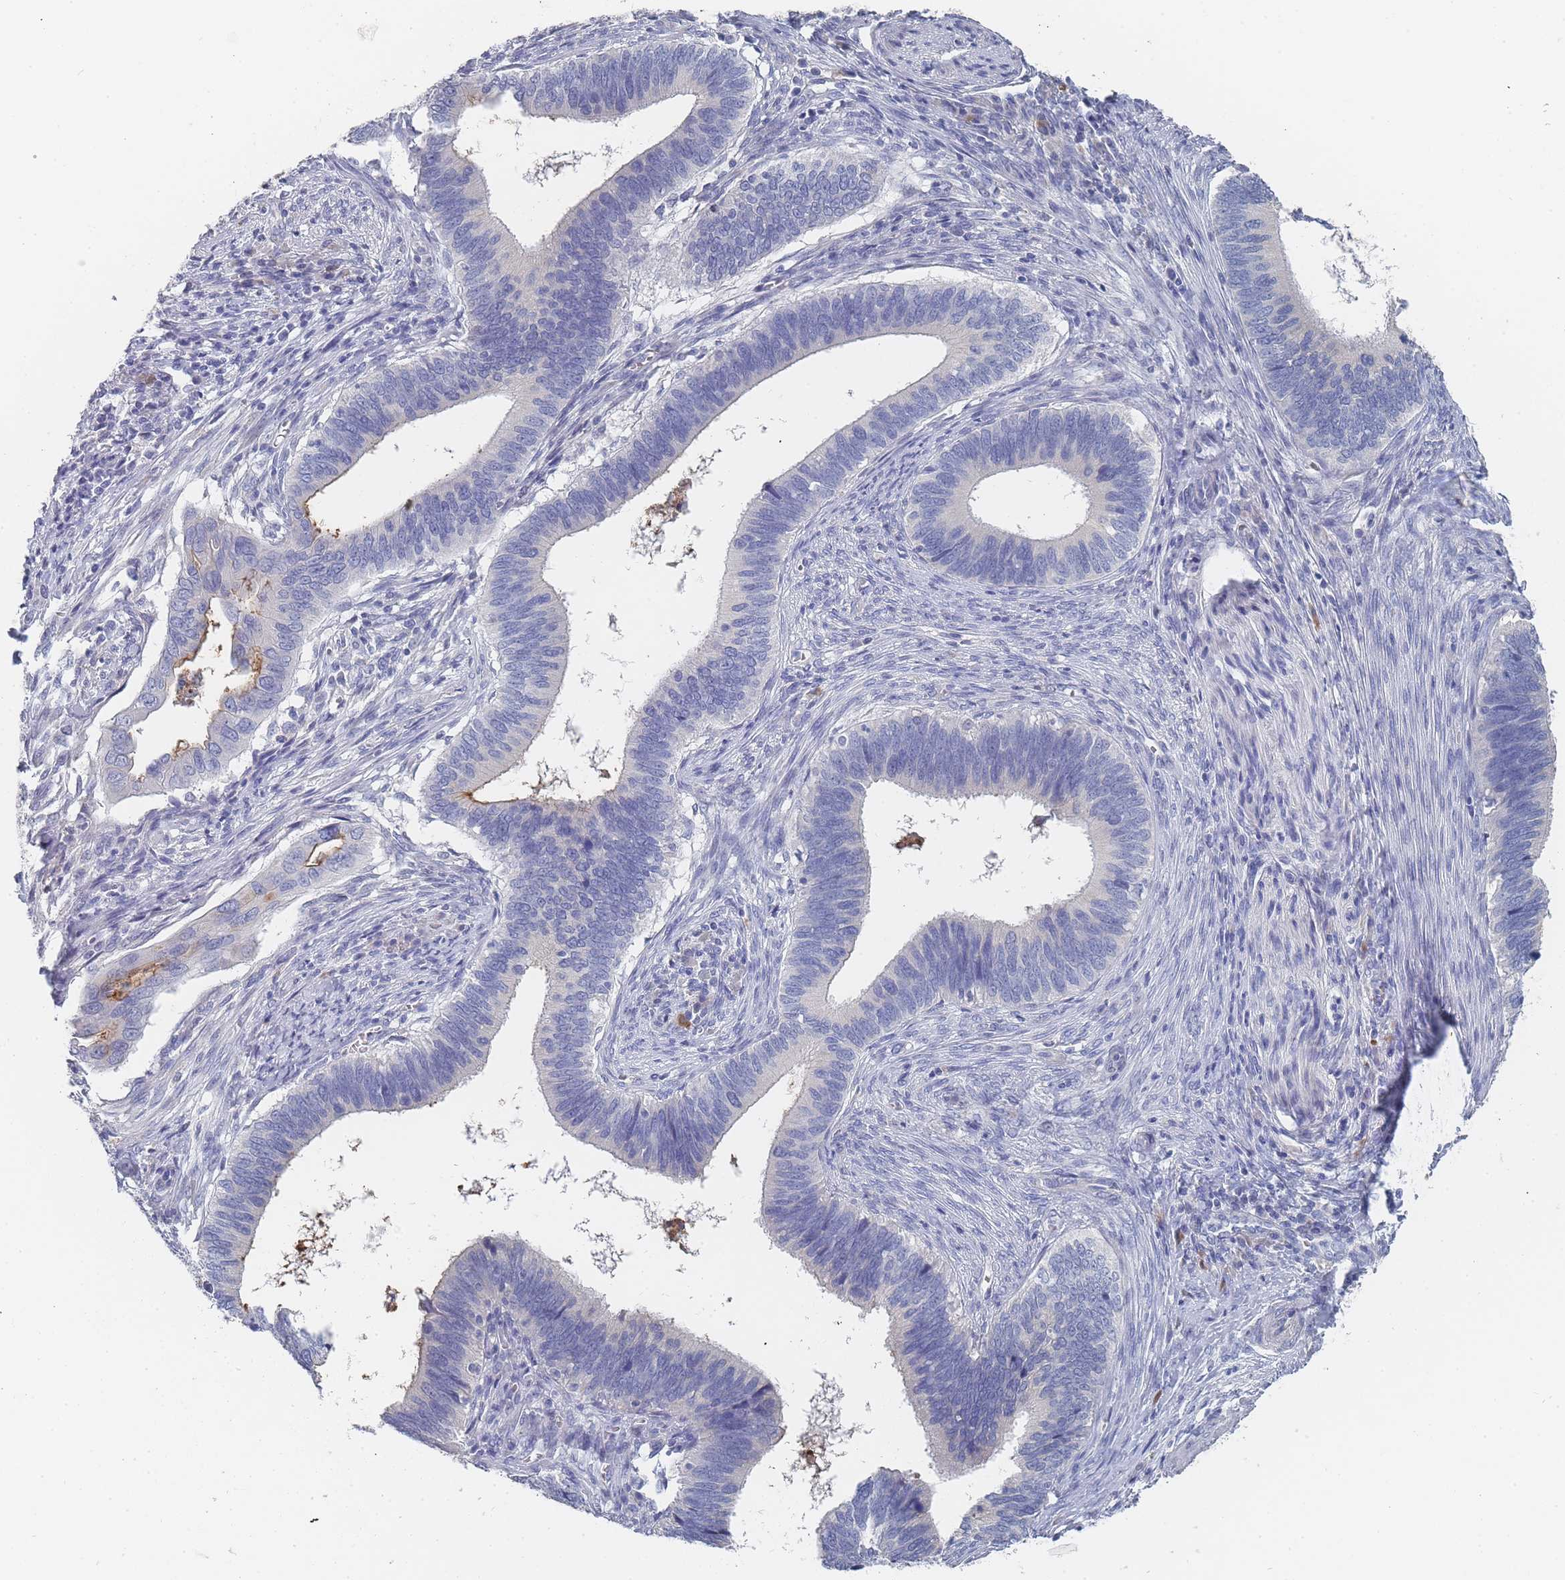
{"staining": {"intensity": "negative", "quantity": "none", "location": "none"}, "tissue": "cervical cancer", "cell_type": "Tumor cells", "image_type": "cancer", "snomed": [{"axis": "morphology", "description": "Adenocarcinoma, NOS"}, {"axis": "topography", "description": "Cervix"}], "caption": "Immunohistochemical staining of cervical cancer reveals no significant expression in tumor cells.", "gene": "ACAD11", "patient": {"sex": "female", "age": 42}}